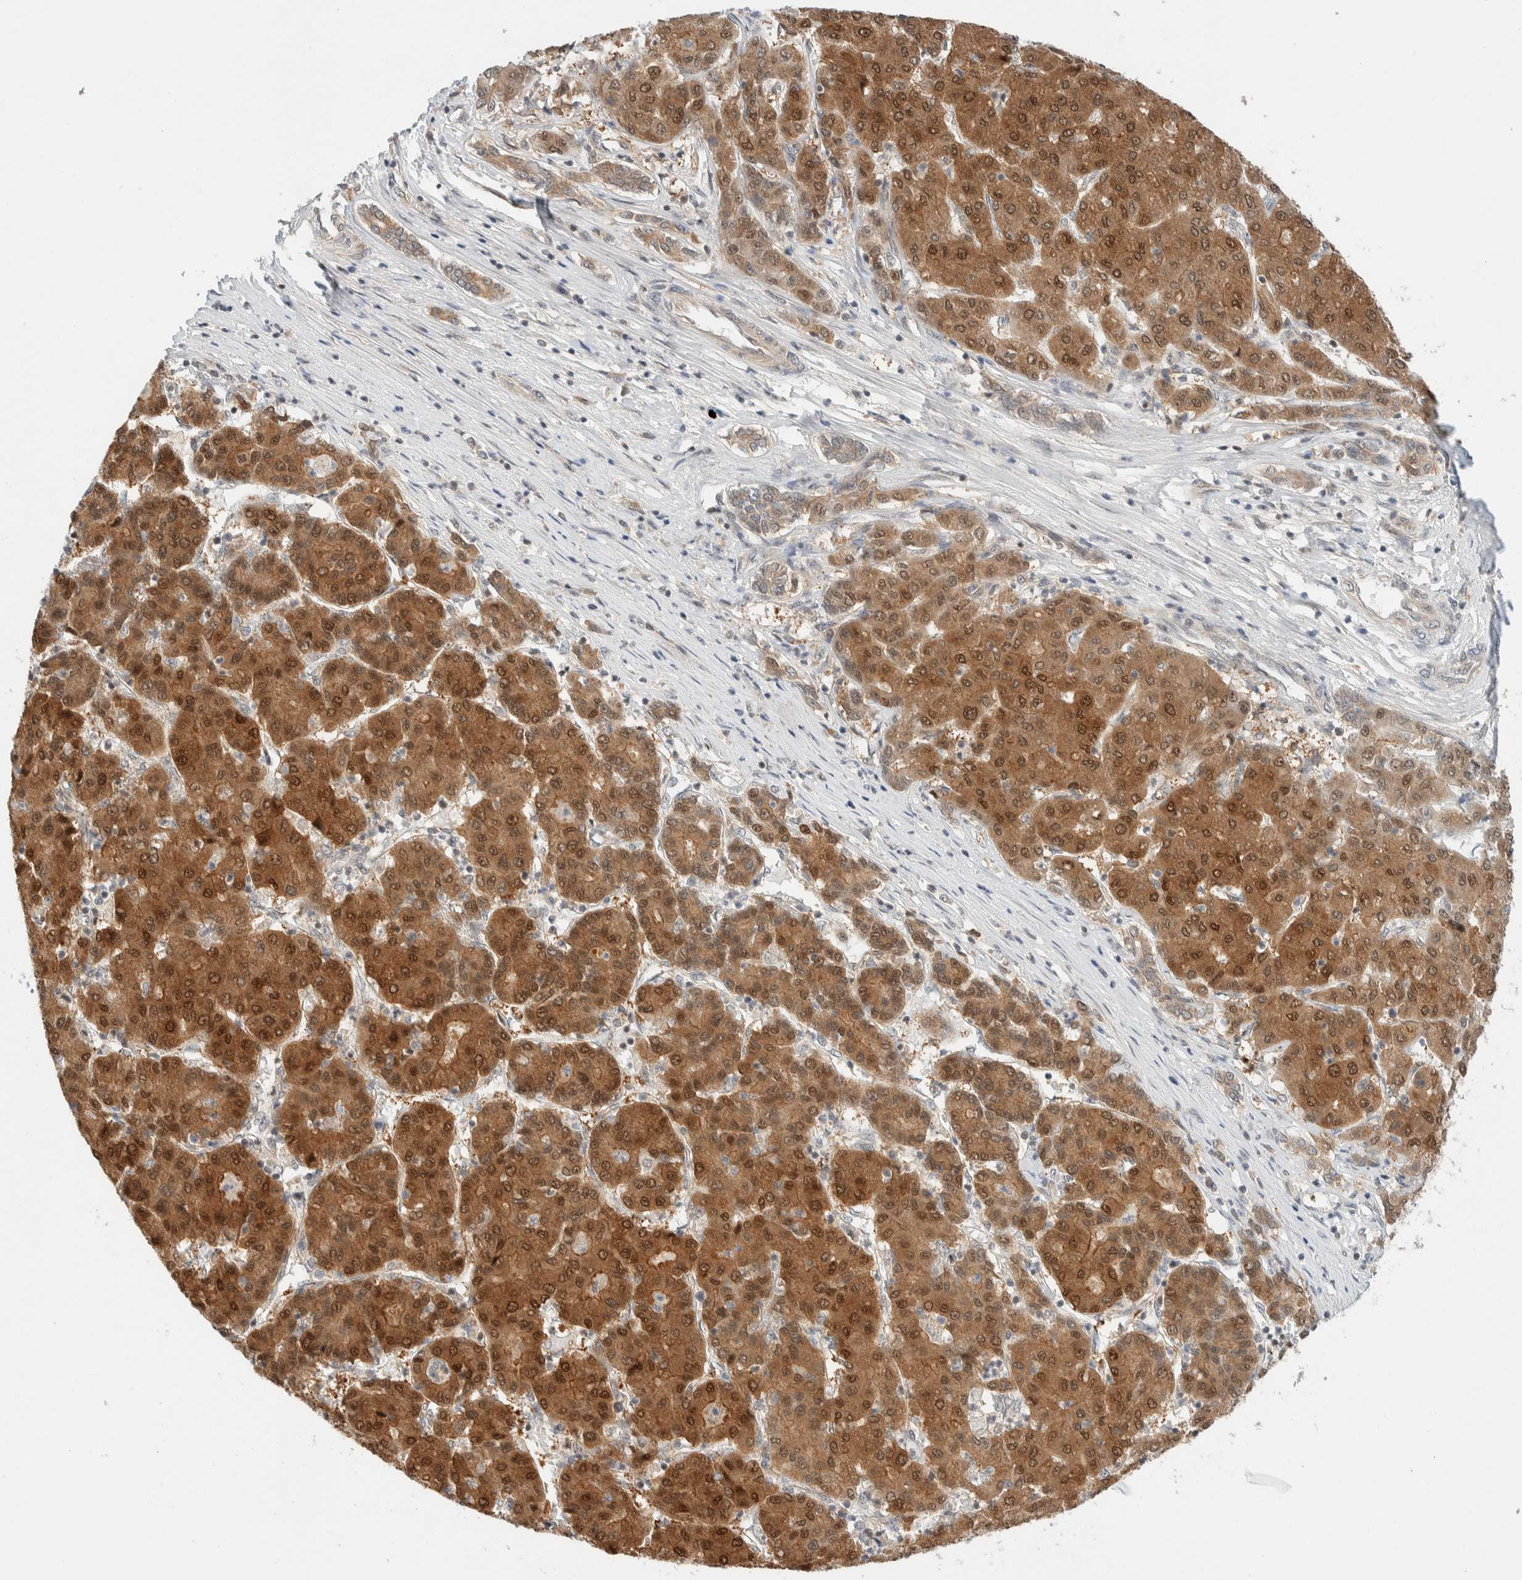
{"staining": {"intensity": "moderate", "quantity": ">75%", "location": "cytoplasmic/membranous,nuclear"}, "tissue": "liver cancer", "cell_type": "Tumor cells", "image_type": "cancer", "snomed": [{"axis": "morphology", "description": "Carcinoma, Hepatocellular, NOS"}, {"axis": "topography", "description": "Liver"}], "caption": "Immunohistochemical staining of liver hepatocellular carcinoma reveals moderate cytoplasmic/membranous and nuclear protein staining in about >75% of tumor cells.", "gene": "C8orf76", "patient": {"sex": "male", "age": 65}}